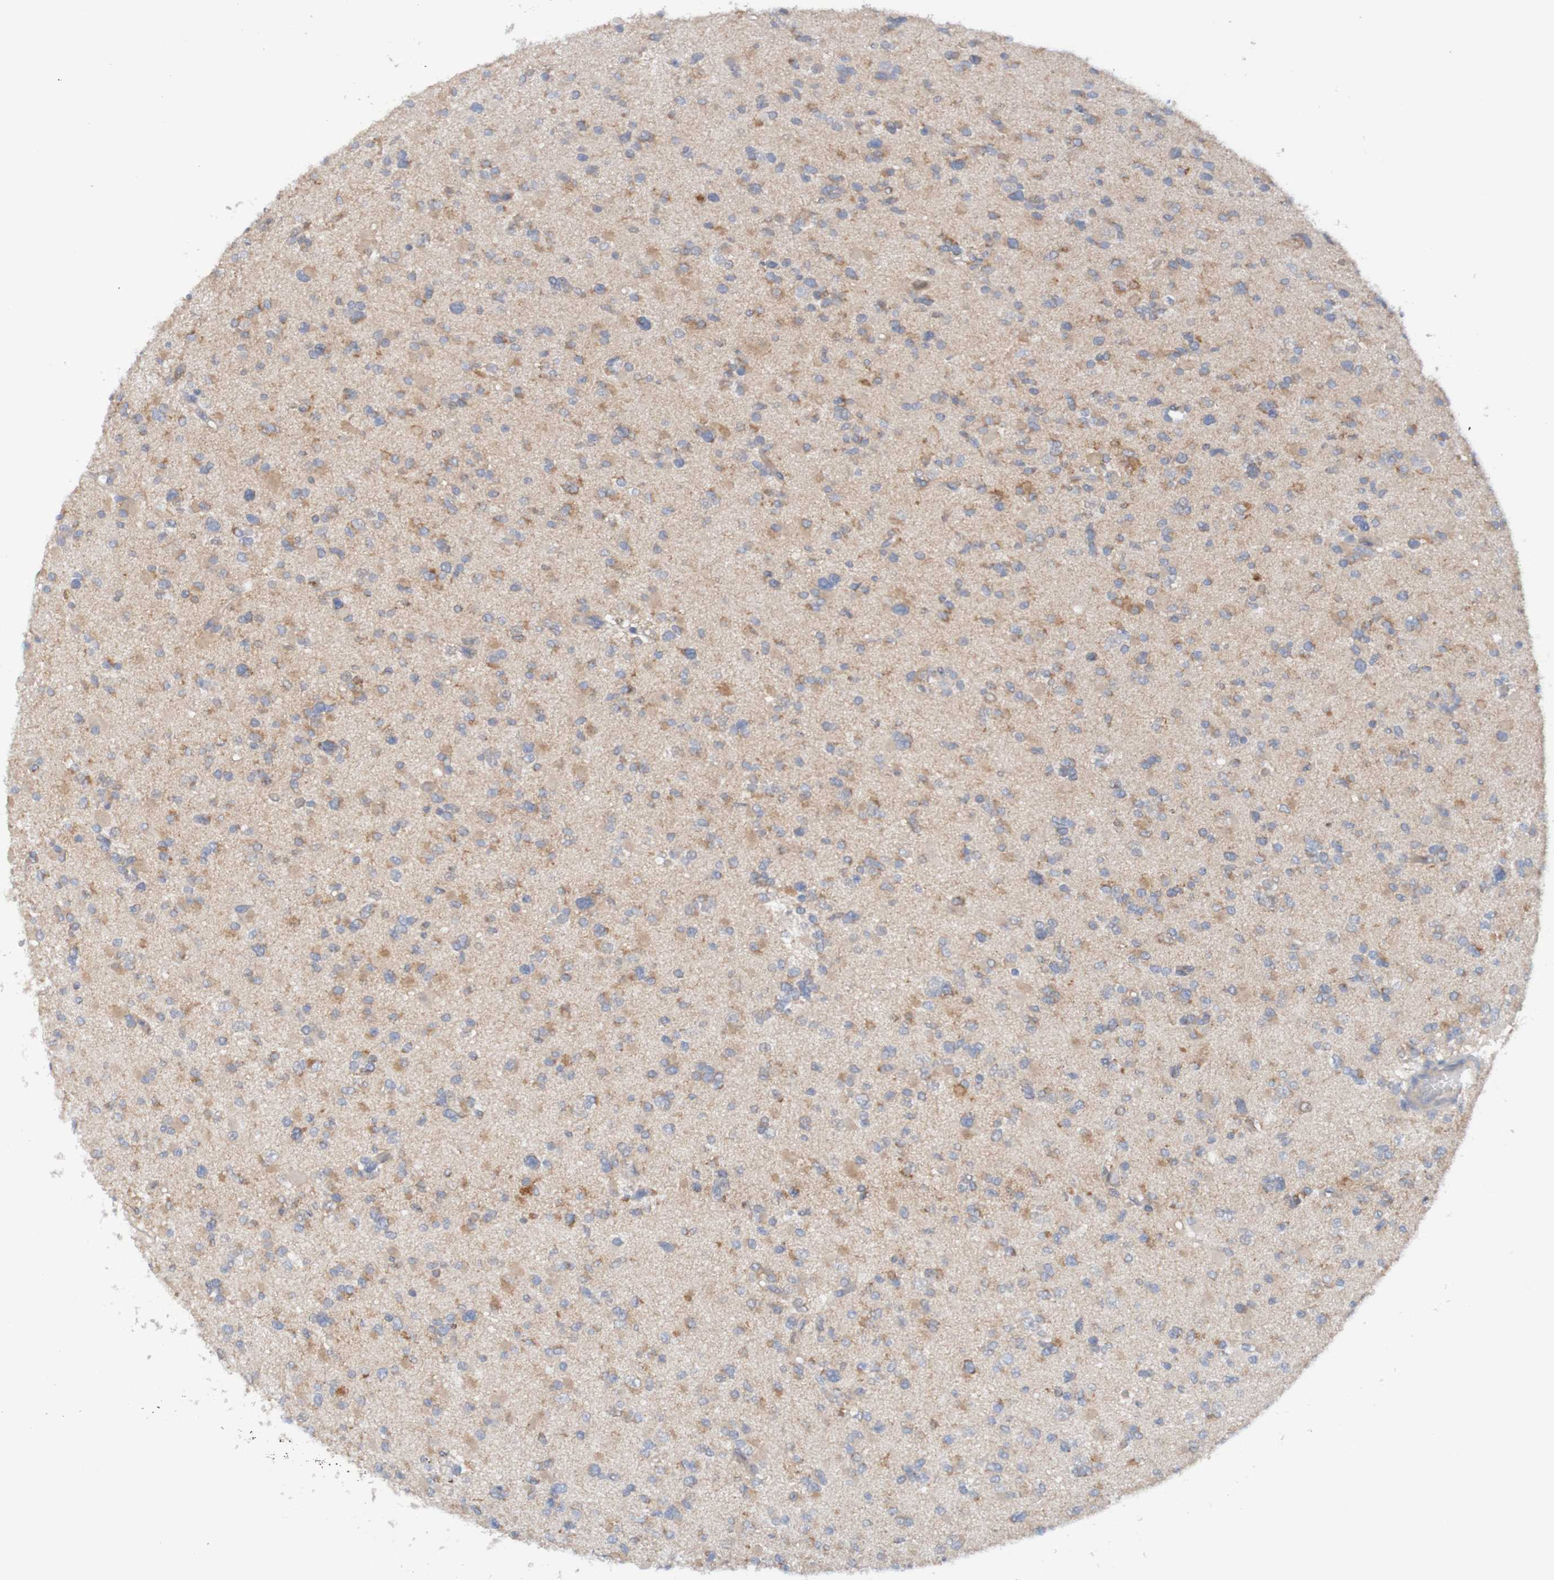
{"staining": {"intensity": "moderate", "quantity": "25%-75%", "location": "cytoplasmic/membranous"}, "tissue": "glioma", "cell_type": "Tumor cells", "image_type": "cancer", "snomed": [{"axis": "morphology", "description": "Glioma, malignant, Low grade"}, {"axis": "topography", "description": "Brain"}], "caption": "The histopathology image shows immunohistochemical staining of glioma. There is moderate cytoplasmic/membranous staining is seen in about 25%-75% of tumor cells. (Stains: DAB (3,3'-diaminobenzidine) in brown, nuclei in blue, Microscopy: brightfield microscopy at high magnification).", "gene": "NAV2", "patient": {"sex": "female", "age": 22}}